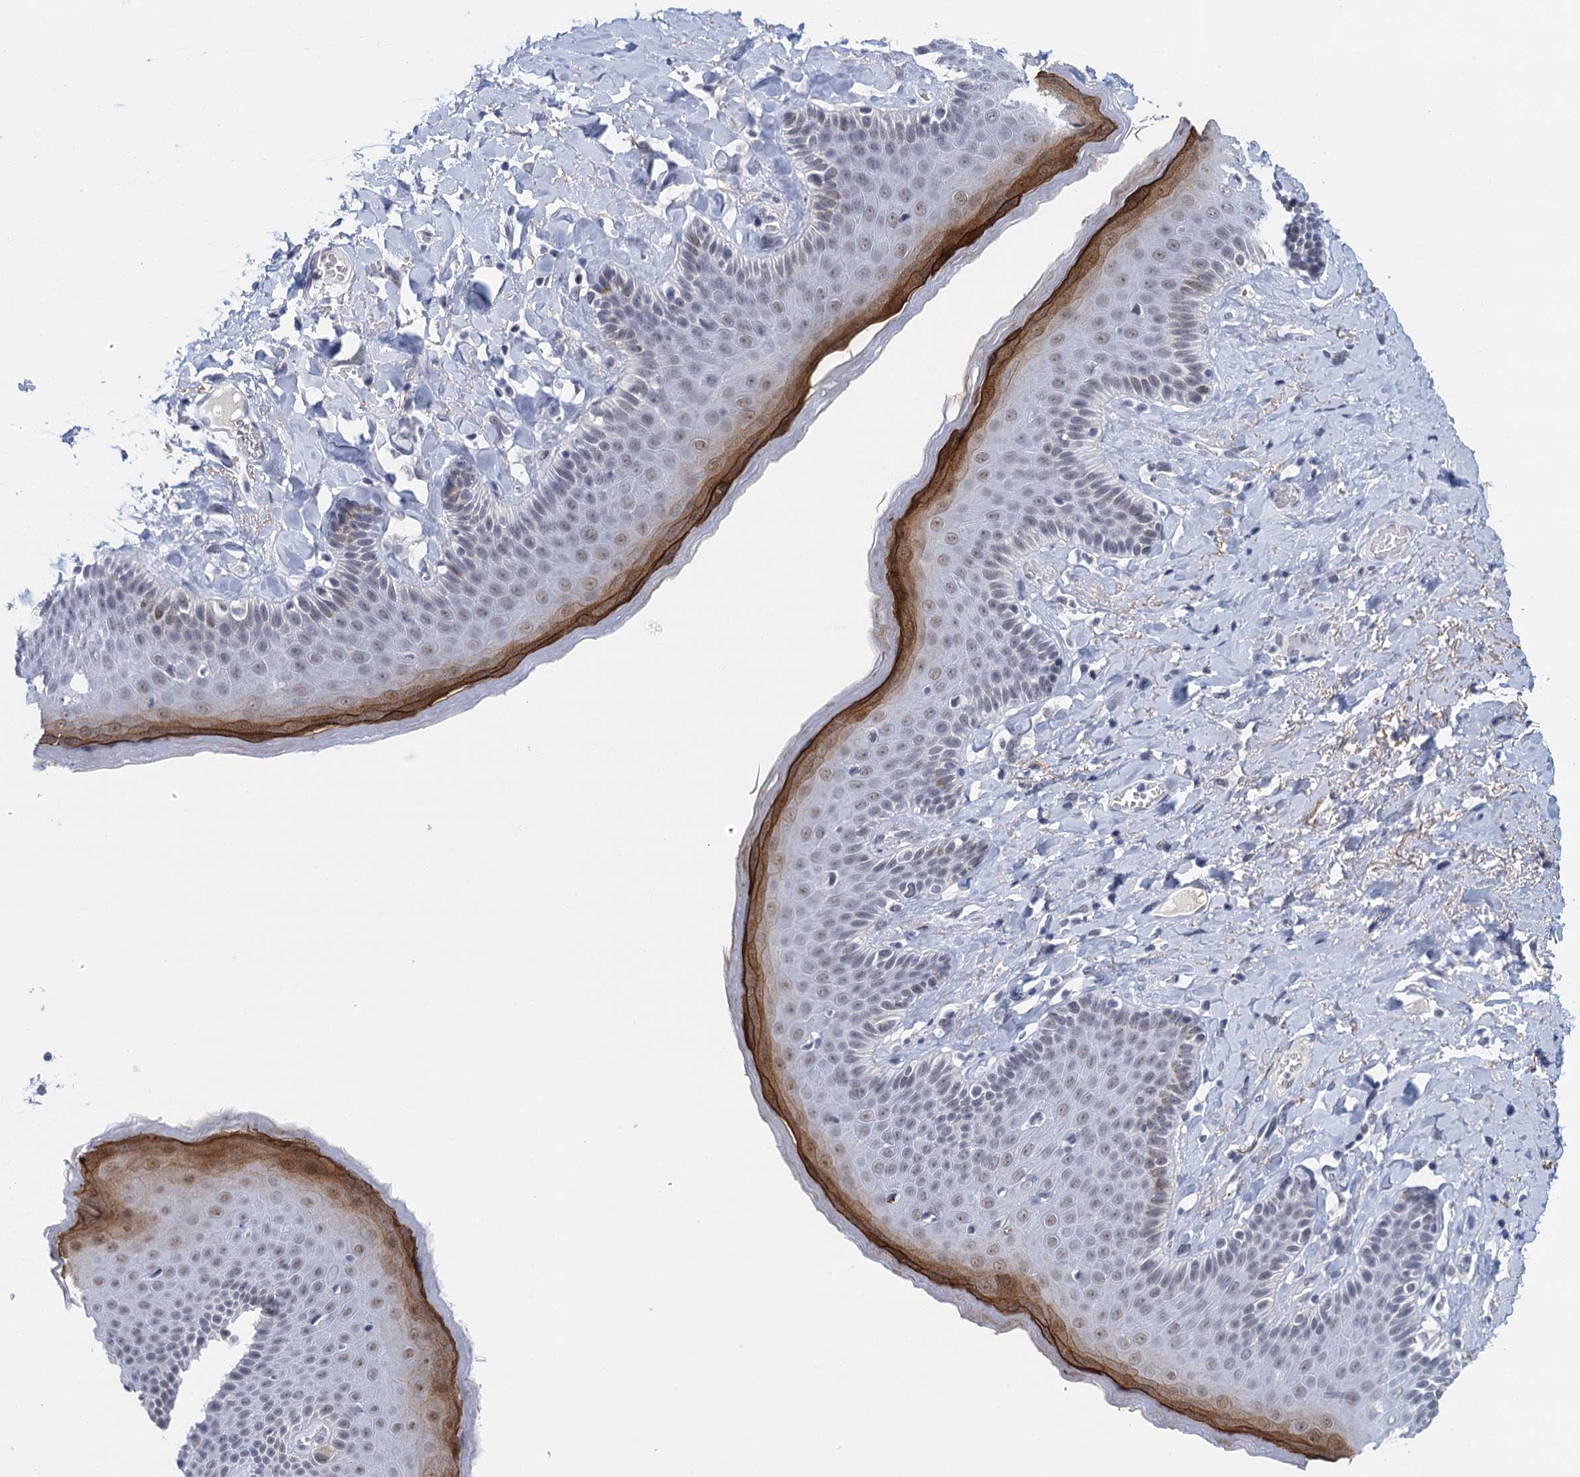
{"staining": {"intensity": "strong", "quantity": "<25%", "location": "cytoplasmic/membranous,nuclear"}, "tissue": "skin", "cell_type": "Epidermal cells", "image_type": "normal", "snomed": [{"axis": "morphology", "description": "Normal tissue, NOS"}, {"axis": "topography", "description": "Anal"}], "caption": "IHC of unremarkable human skin demonstrates medium levels of strong cytoplasmic/membranous,nuclear positivity in about <25% of epidermal cells. Using DAB (3,3'-diaminobenzidine) (brown) and hematoxylin (blue) stains, captured at high magnification using brightfield microscopy.", "gene": "EPS8L1", "patient": {"sex": "male", "age": 69}}